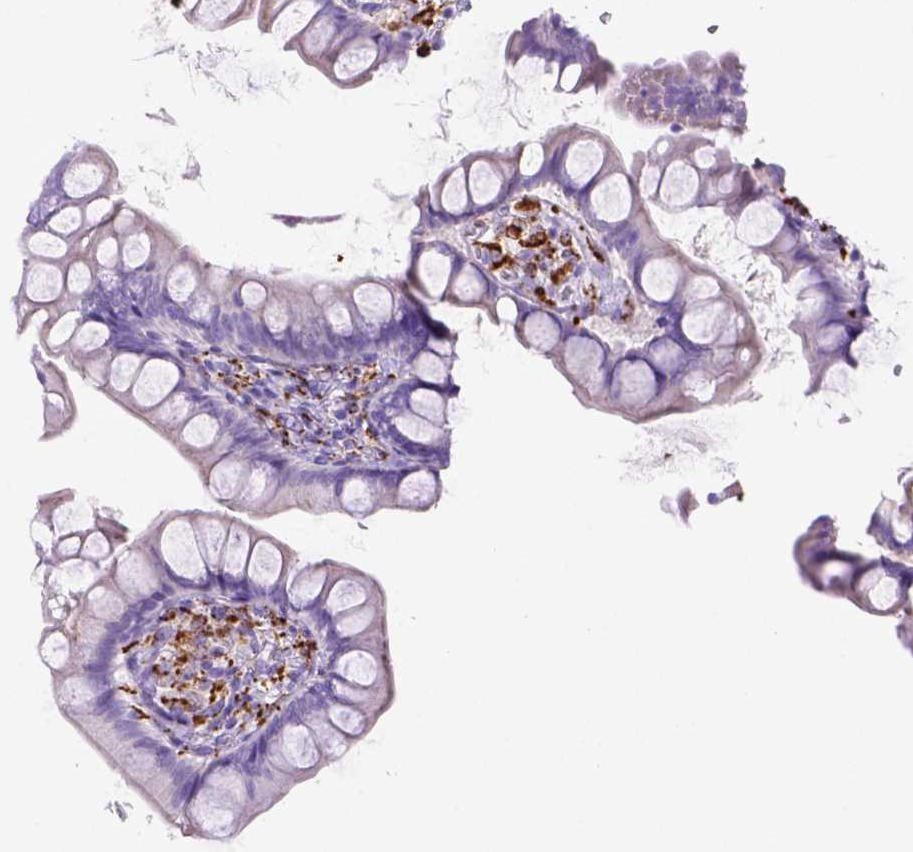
{"staining": {"intensity": "negative", "quantity": "none", "location": "none"}, "tissue": "small intestine", "cell_type": "Glandular cells", "image_type": "normal", "snomed": [{"axis": "morphology", "description": "Normal tissue, NOS"}, {"axis": "topography", "description": "Small intestine"}], "caption": "DAB (3,3'-diaminobenzidine) immunohistochemical staining of benign small intestine shows no significant expression in glandular cells.", "gene": "CD68", "patient": {"sex": "male", "age": 70}}